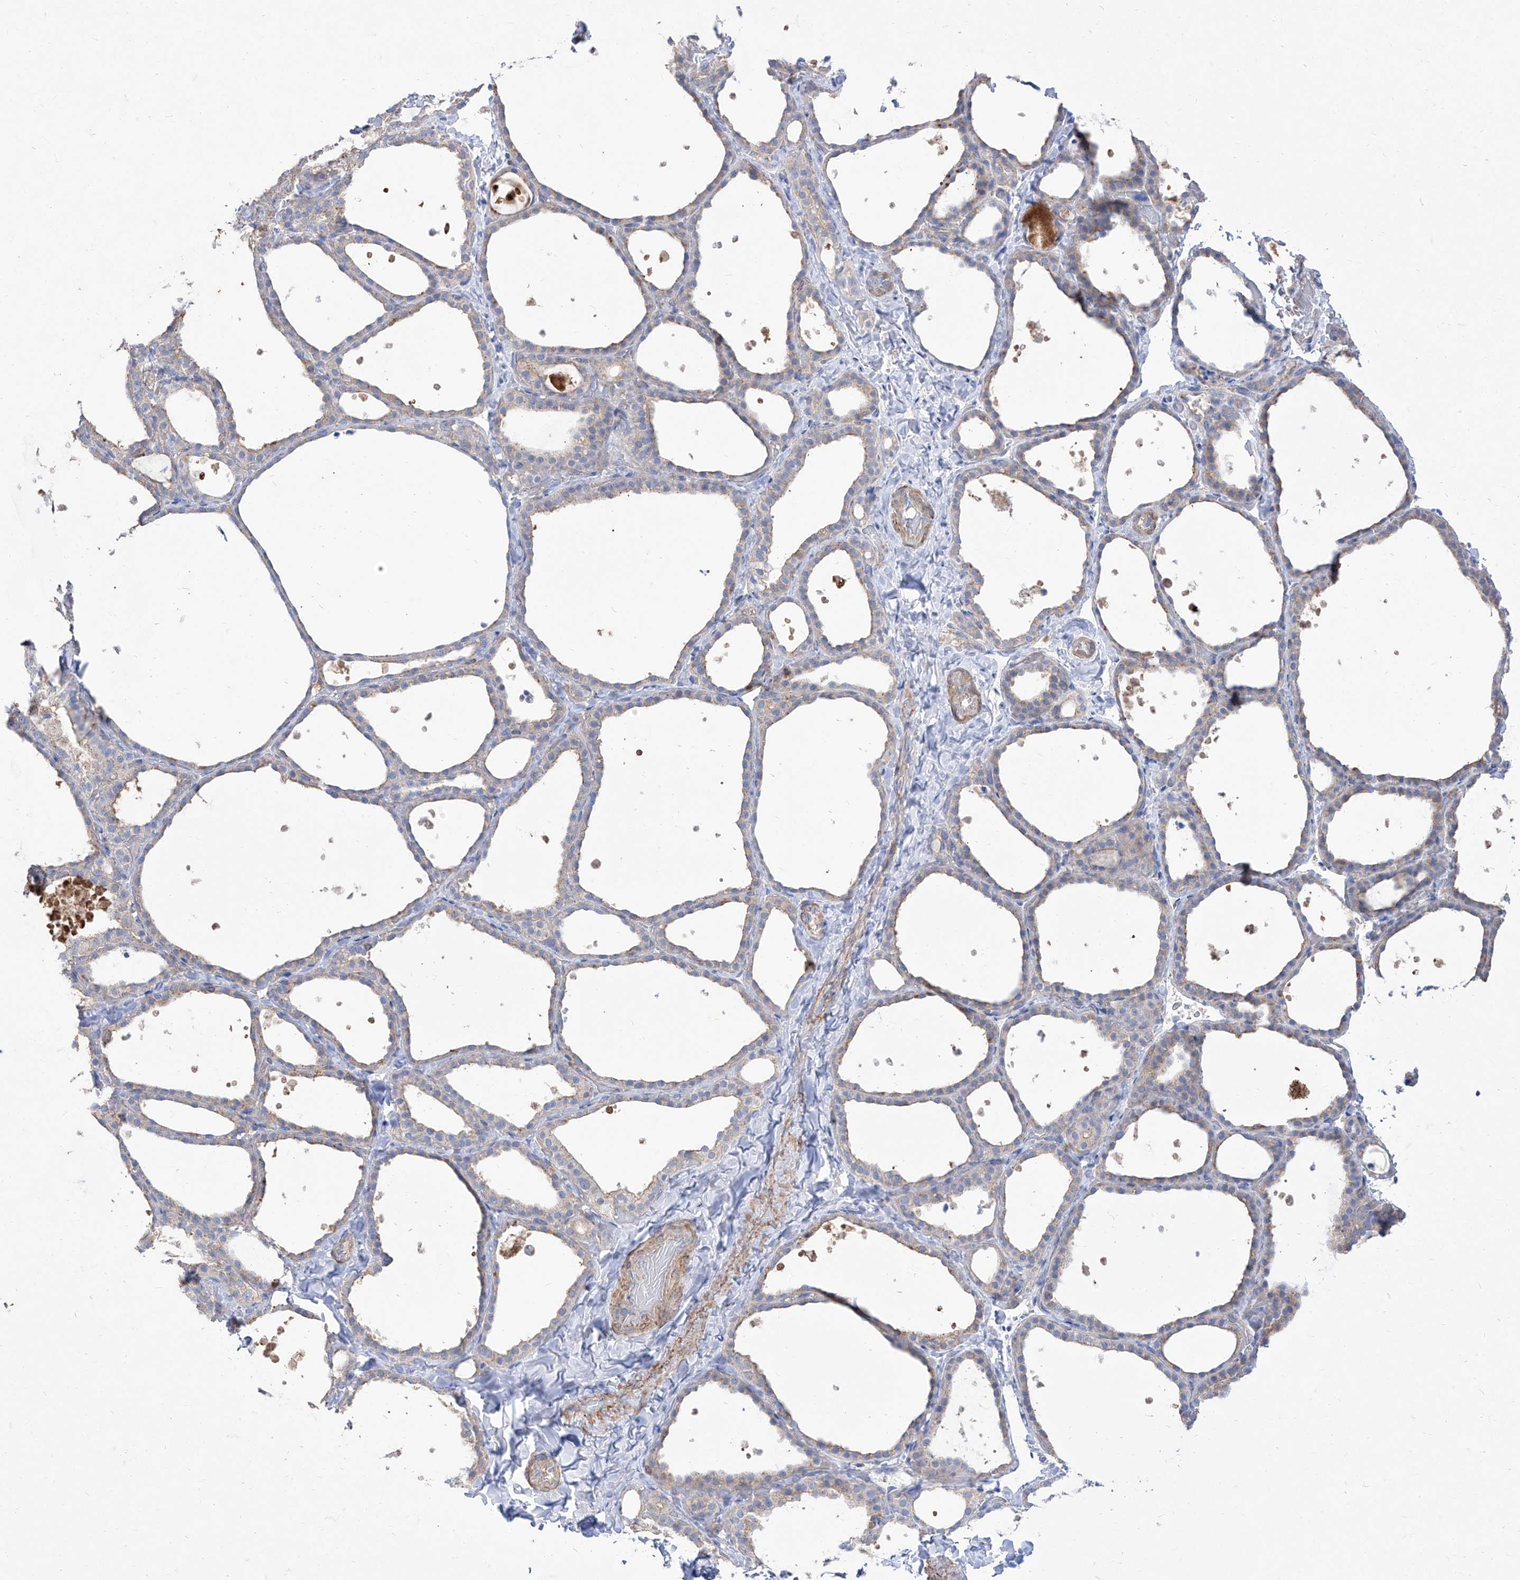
{"staining": {"intensity": "weak", "quantity": "<25%", "location": "cytoplasmic/membranous"}, "tissue": "thyroid gland", "cell_type": "Glandular cells", "image_type": "normal", "snomed": [{"axis": "morphology", "description": "Normal tissue, NOS"}, {"axis": "topography", "description": "Thyroid gland"}], "caption": "High power microscopy photomicrograph of an immunohistochemistry (IHC) image of unremarkable thyroid gland, revealing no significant expression in glandular cells. Nuclei are stained in blue.", "gene": "C1orf74", "patient": {"sex": "female", "age": 44}}